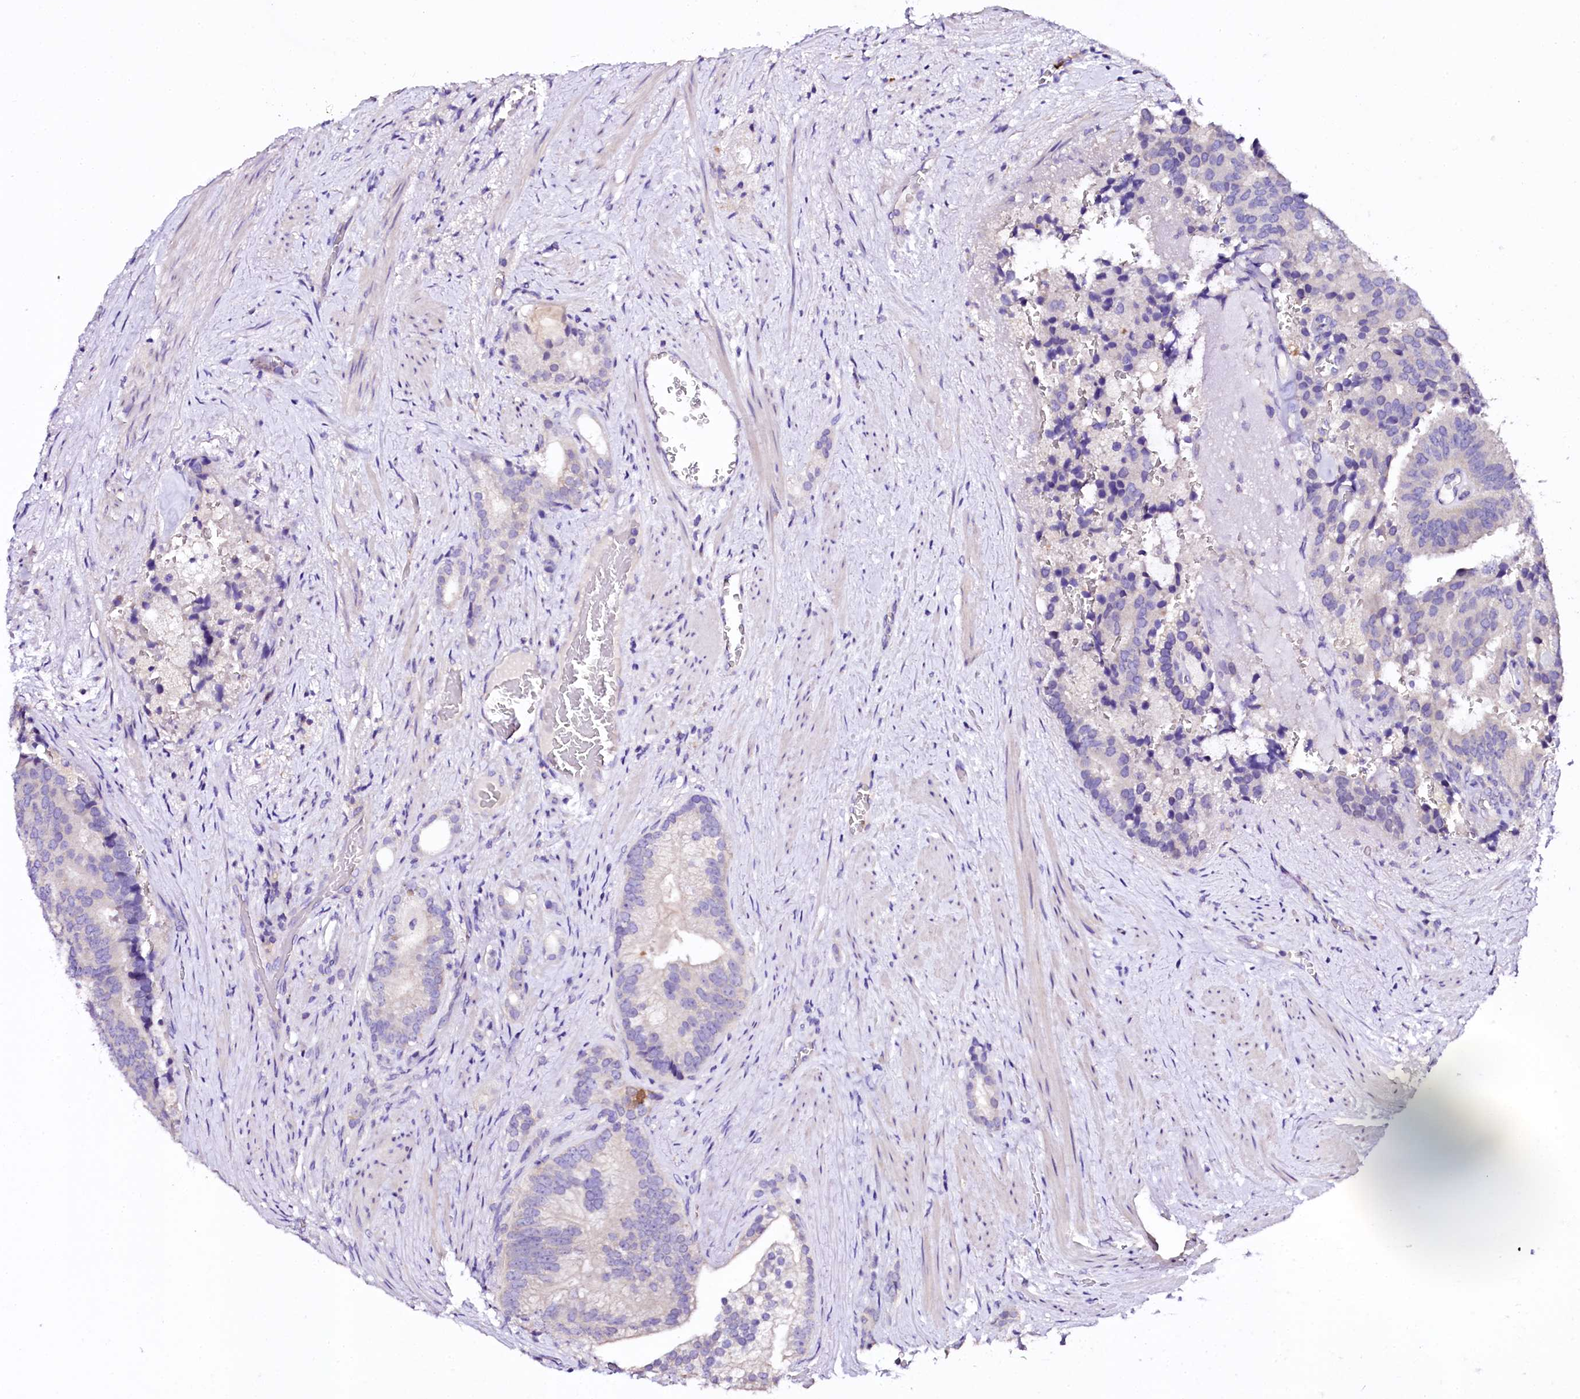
{"staining": {"intensity": "negative", "quantity": "none", "location": "none"}, "tissue": "prostate cancer", "cell_type": "Tumor cells", "image_type": "cancer", "snomed": [{"axis": "morphology", "description": "Adenocarcinoma, Low grade"}, {"axis": "topography", "description": "Prostate"}], "caption": "This is an immunohistochemistry (IHC) histopathology image of adenocarcinoma (low-grade) (prostate). There is no expression in tumor cells.", "gene": "NAA16", "patient": {"sex": "male", "age": 71}}